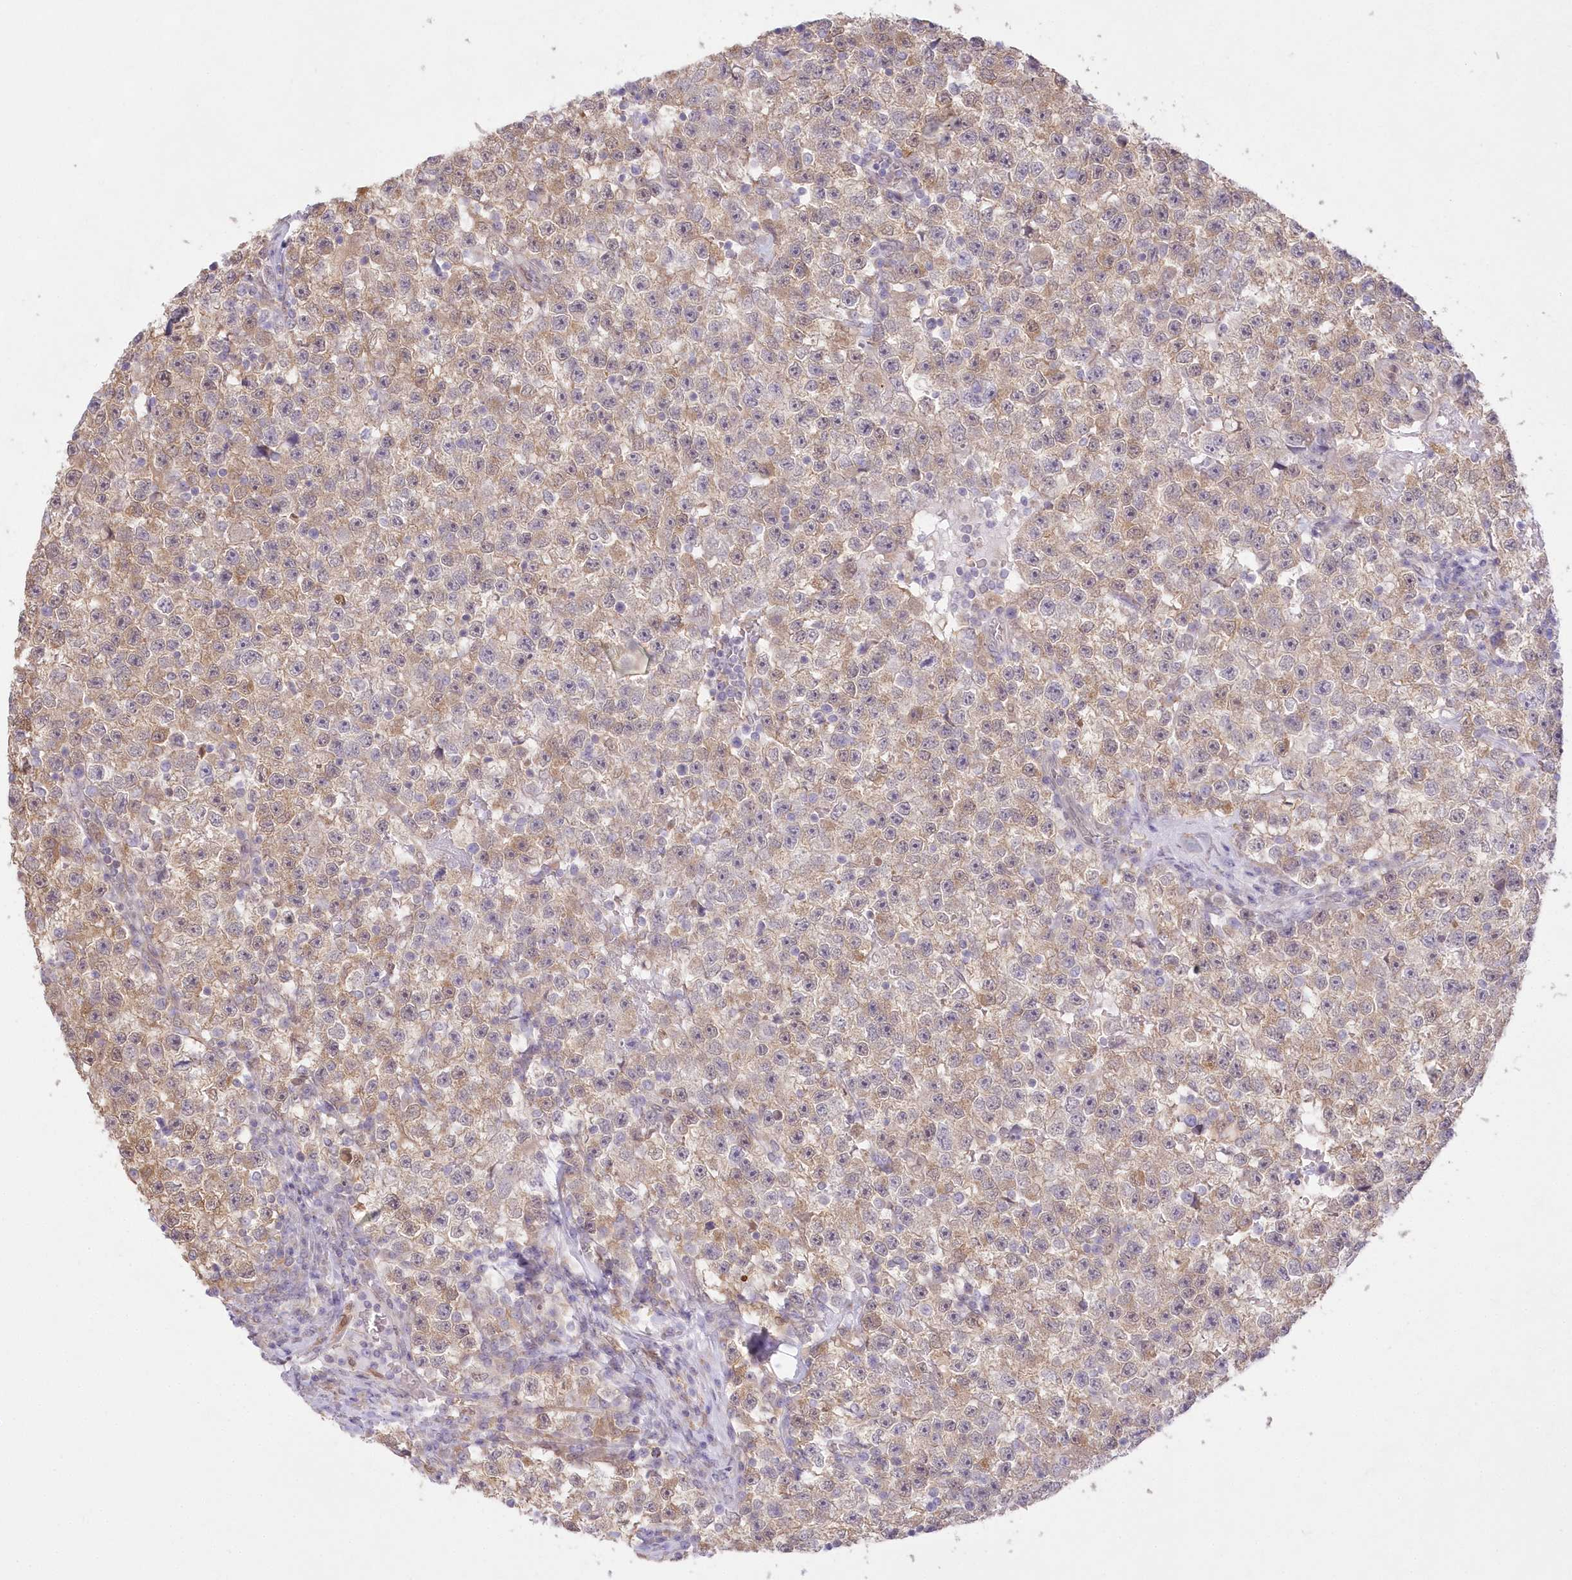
{"staining": {"intensity": "weak", "quantity": ">75%", "location": "cytoplasmic/membranous"}, "tissue": "testis cancer", "cell_type": "Tumor cells", "image_type": "cancer", "snomed": [{"axis": "morphology", "description": "Seminoma, NOS"}, {"axis": "topography", "description": "Testis"}], "caption": "Protein positivity by immunohistochemistry shows weak cytoplasmic/membranous staining in about >75% of tumor cells in testis seminoma. (DAB (3,3'-diaminobenzidine) = brown stain, brightfield microscopy at high magnification).", "gene": "RNPEP", "patient": {"sex": "male", "age": 22}}